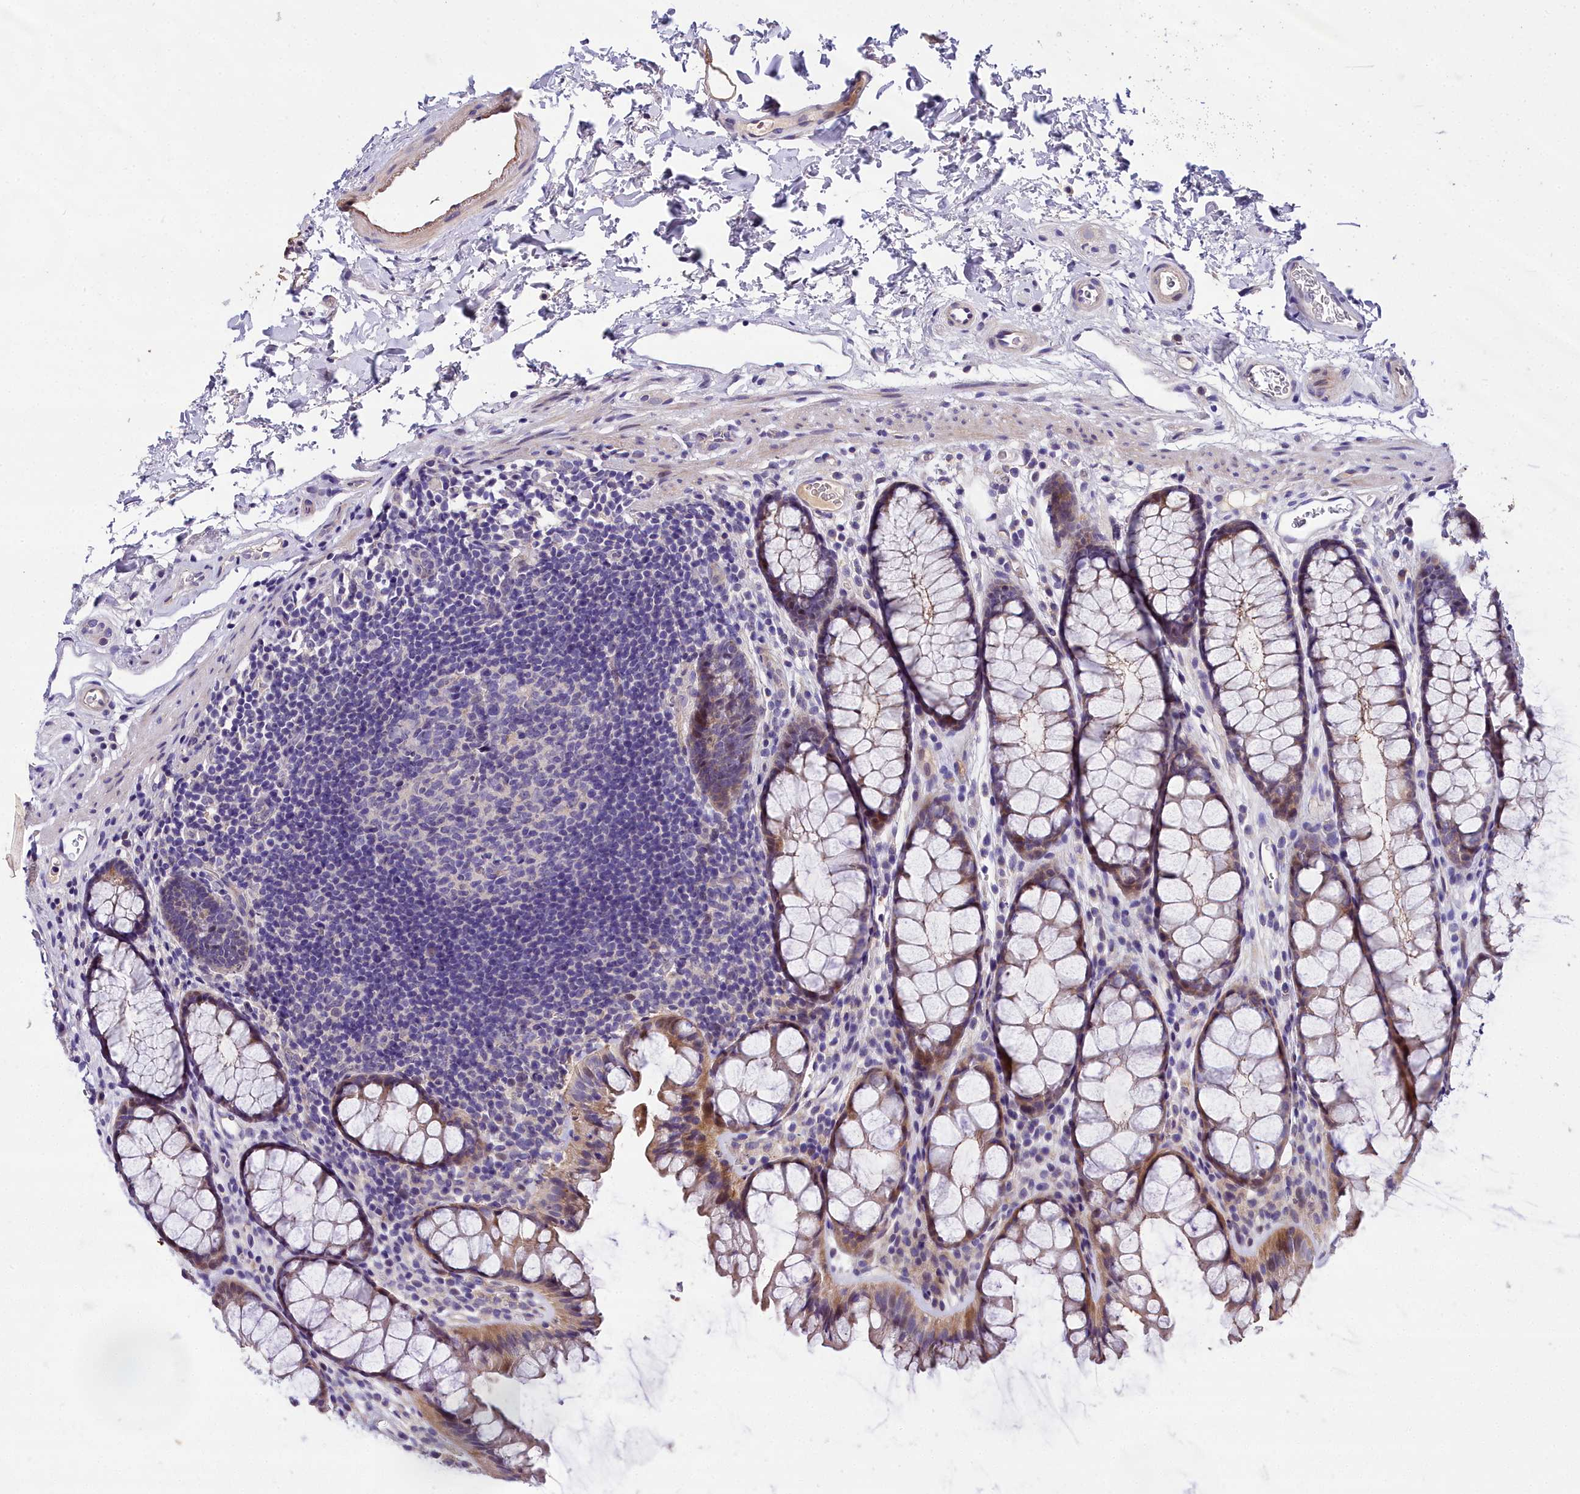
{"staining": {"intensity": "moderate", "quantity": ">75%", "location": "cytoplasmic/membranous"}, "tissue": "colon", "cell_type": "Endothelial cells", "image_type": "normal", "snomed": [{"axis": "morphology", "description": "Normal tissue, NOS"}, {"axis": "topography", "description": "Colon"}], "caption": "Colon was stained to show a protein in brown. There is medium levels of moderate cytoplasmic/membranous staining in about >75% of endothelial cells. (IHC, brightfield microscopy, high magnification).", "gene": "NT5M", "patient": {"sex": "female", "age": 82}}